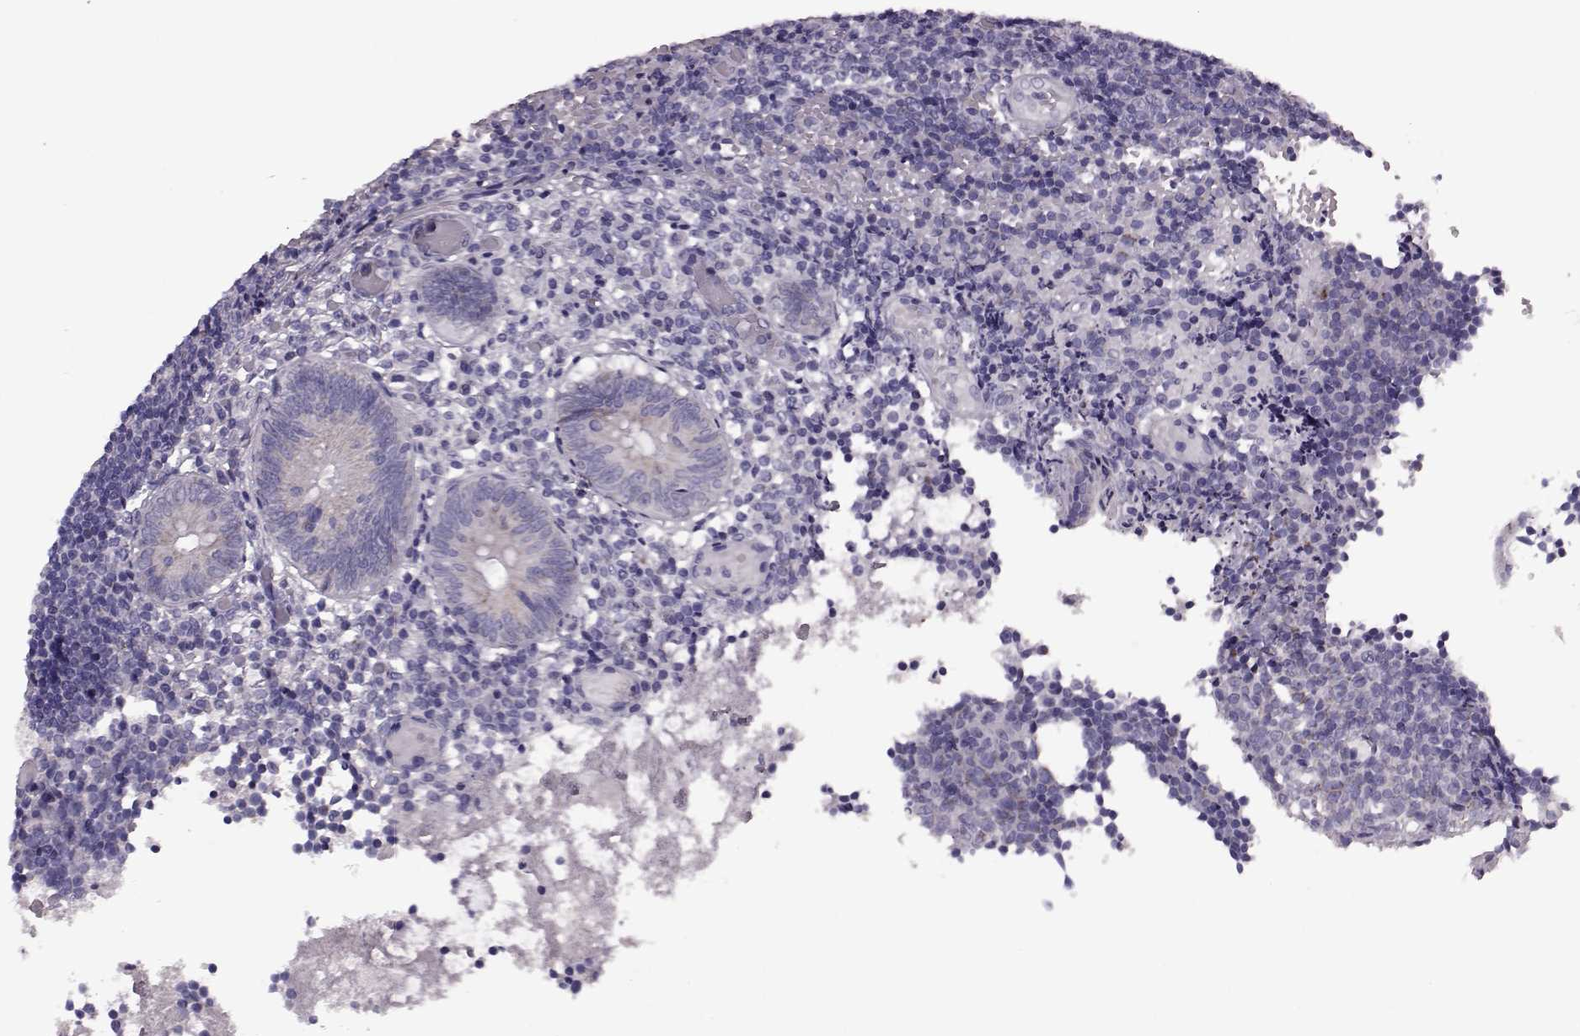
{"staining": {"intensity": "moderate", "quantity": ">75%", "location": "cytoplasmic/membranous"}, "tissue": "appendix", "cell_type": "Glandular cells", "image_type": "normal", "snomed": [{"axis": "morphology", "description": "Normal tissue, NOS"}, {"axis": "topography", "description": "Appendix"}], "caption": "High-magnification brightfield microscopy of benign appendix stained with DAB (3,3'-diaminobenzidine) (brown) and counterstained with hematoxylin (blue). glandular cells exhibit moderate cytoplasmic/membranous expression is present in approximately>75% of cells.", "gene": "RIMS2", "patient": {"sex": "female", "age": 32}}